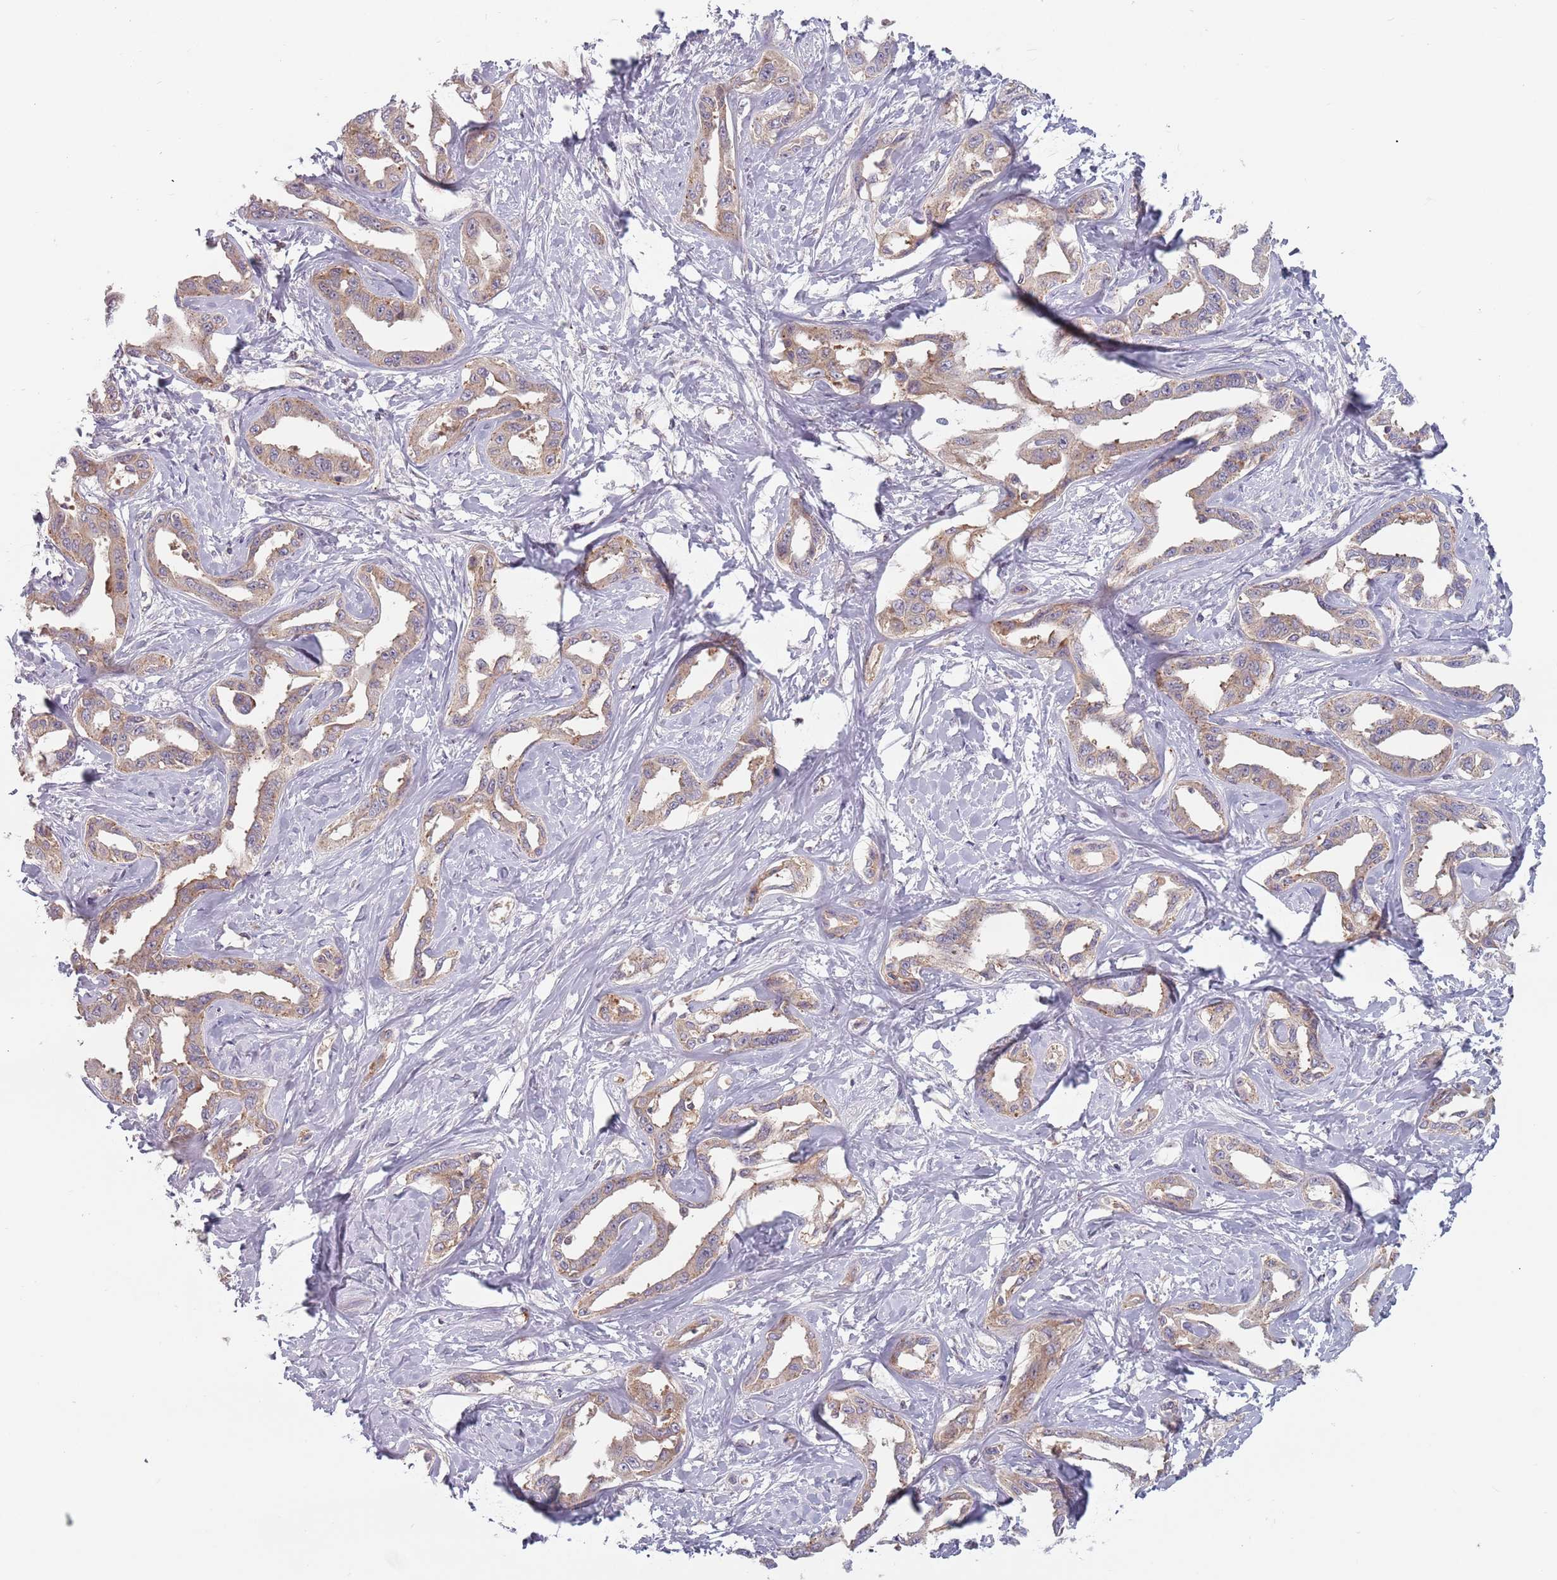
{"staining": {"intensity": "weak", "quantity": ">75%", "location": "cytoplasmic/membranous"}, "tissue": "liver cancer", "cell_type": "Tumor cells", "image_type": "cancer", "snomed": [{"axis": "morphology", "description": "Cholangiocarcinoma"}, {"axis": "topography", "description": "Liver"}], "caption": "Immunohistochemical staining of human liver cancer demonstrates low levels of weak cytoplasmic/membranous protein positivity in about >75% of tumor cells. (DAB (3,3'-diaminobenzidine) IHC, brown staining for protein, blue staining for nuclei).", "gene": "ASB13", "patient": {"sex": "male", "age": 59}}